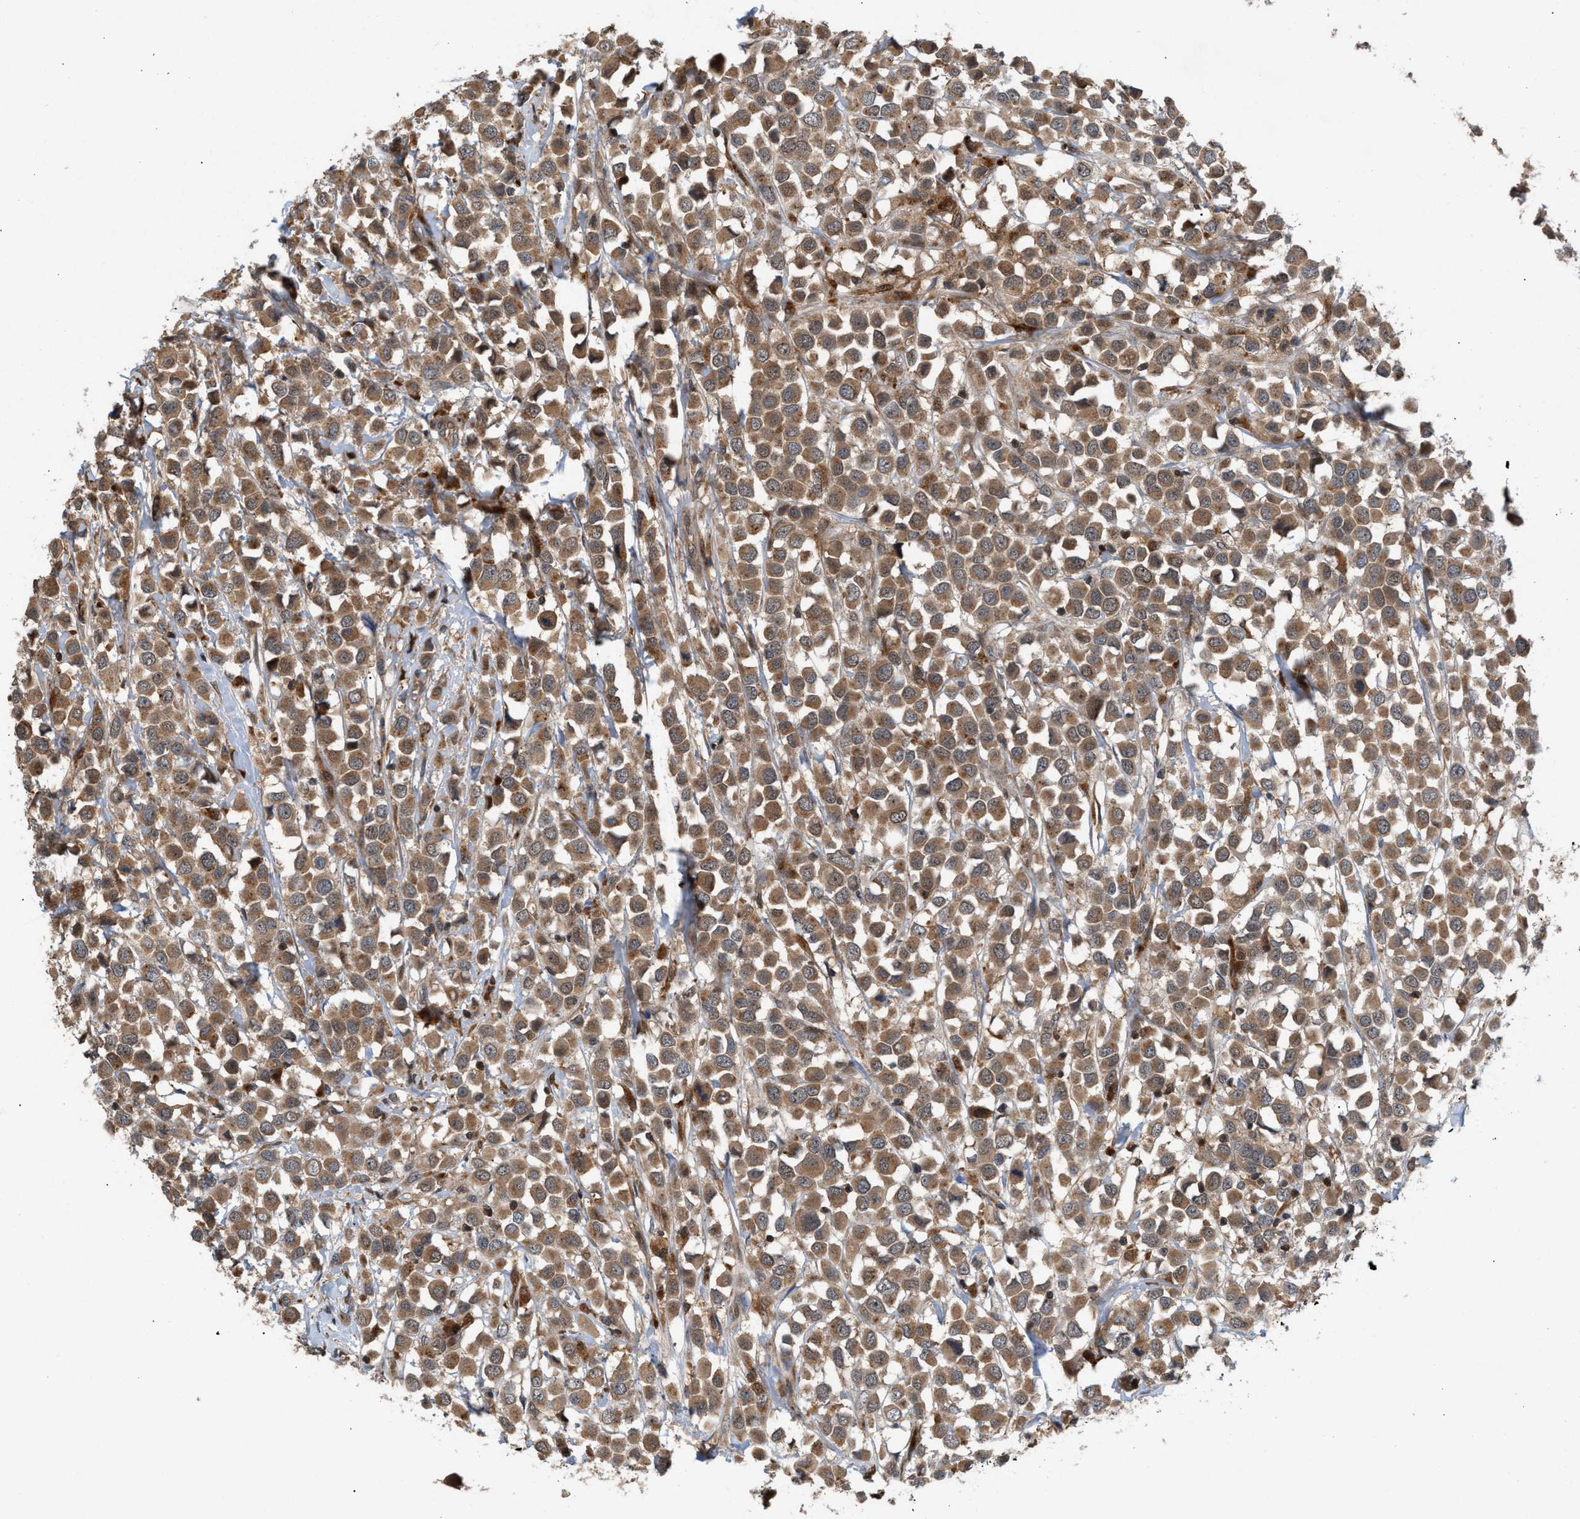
{"staining": {"intensity": "moderate", "quantity": ">75%", "location": "cytoplasmic/membranous"}, "tissue": "breast cancer", "cell_type": "Tumor cells", "image_type": "cancer", "snomed": [{"axis": "morphology", "description": "Duct carcinoma"}, {"axis": "topography", "description": "Breast"}], "caption": "IHC staining of invasive ductal carcinoma (breast), which demonstrates medium levels of moderate cytoplasmic/membranous positivity in approximately >75% of tumor cells indicating moderate cytoplasmic/membranous protein staining. The staining was performed using DAB (3,3'-diaminobenzidine) (brown) for protein detection and nuclei were counterstained in hematoxylin (blue).", "gene": "GLOD4", "patient": {"sex": "female", "age": 61}}